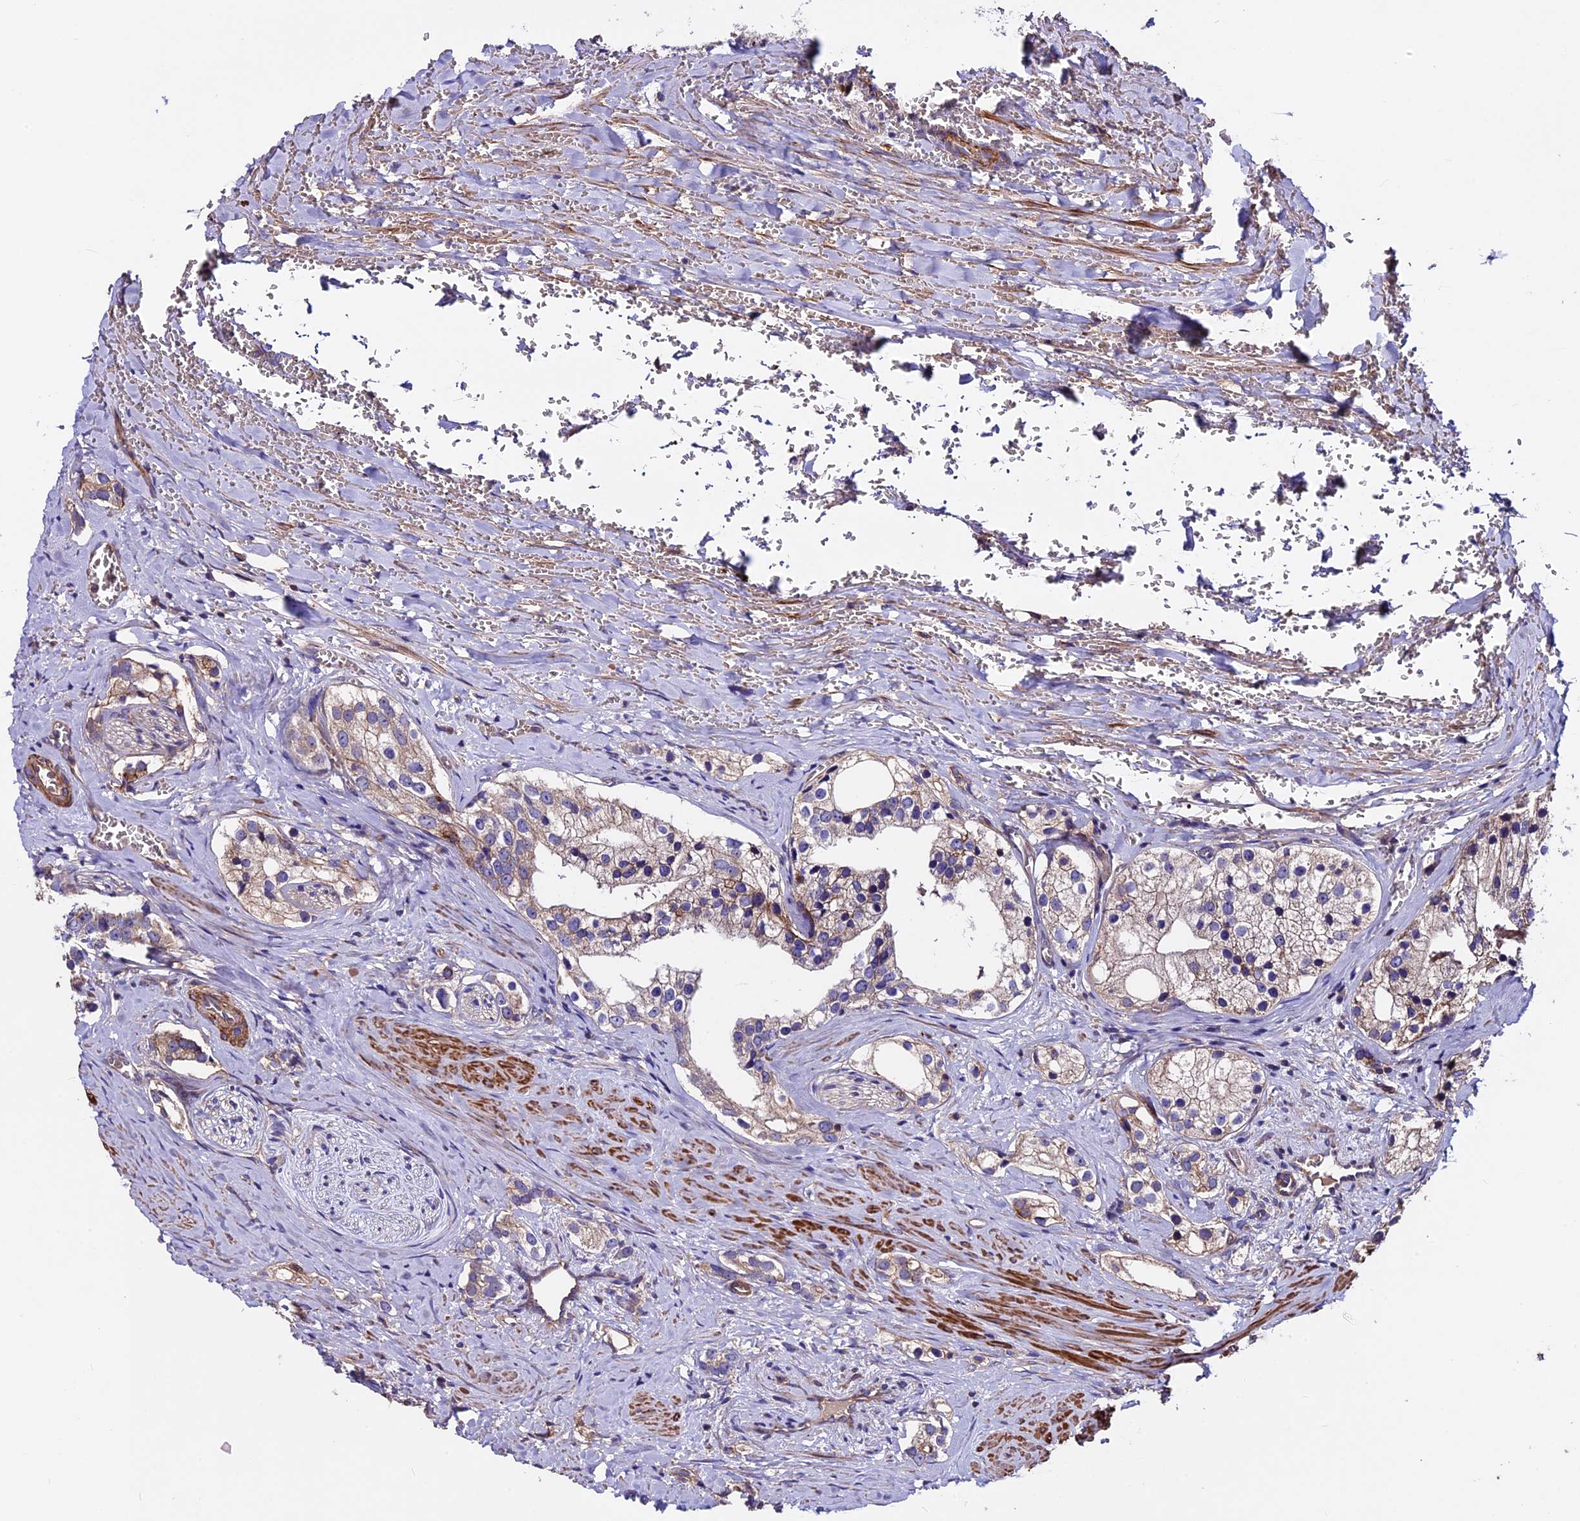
{"staining": {"intensity": "weak", "quantity": "<25%", "location": "cytoplasmic/membranous"}, "tissue": "prostate cancer", "cell_type": "Tumor cells", "image_type": "cancer", "snomed": [{"axis": "morphology", "description": "Adenocarcinoma, High grade"}, {"axis": "topography", "description": "Prostate"}], "caption": "DAB immunohistochemical staining of human prostate high-grade adenocarcinoma exhibits no significant positivity in tumor cells.", "gene": "EVA1B", "patient": {"sex": "male", "age": 66}}